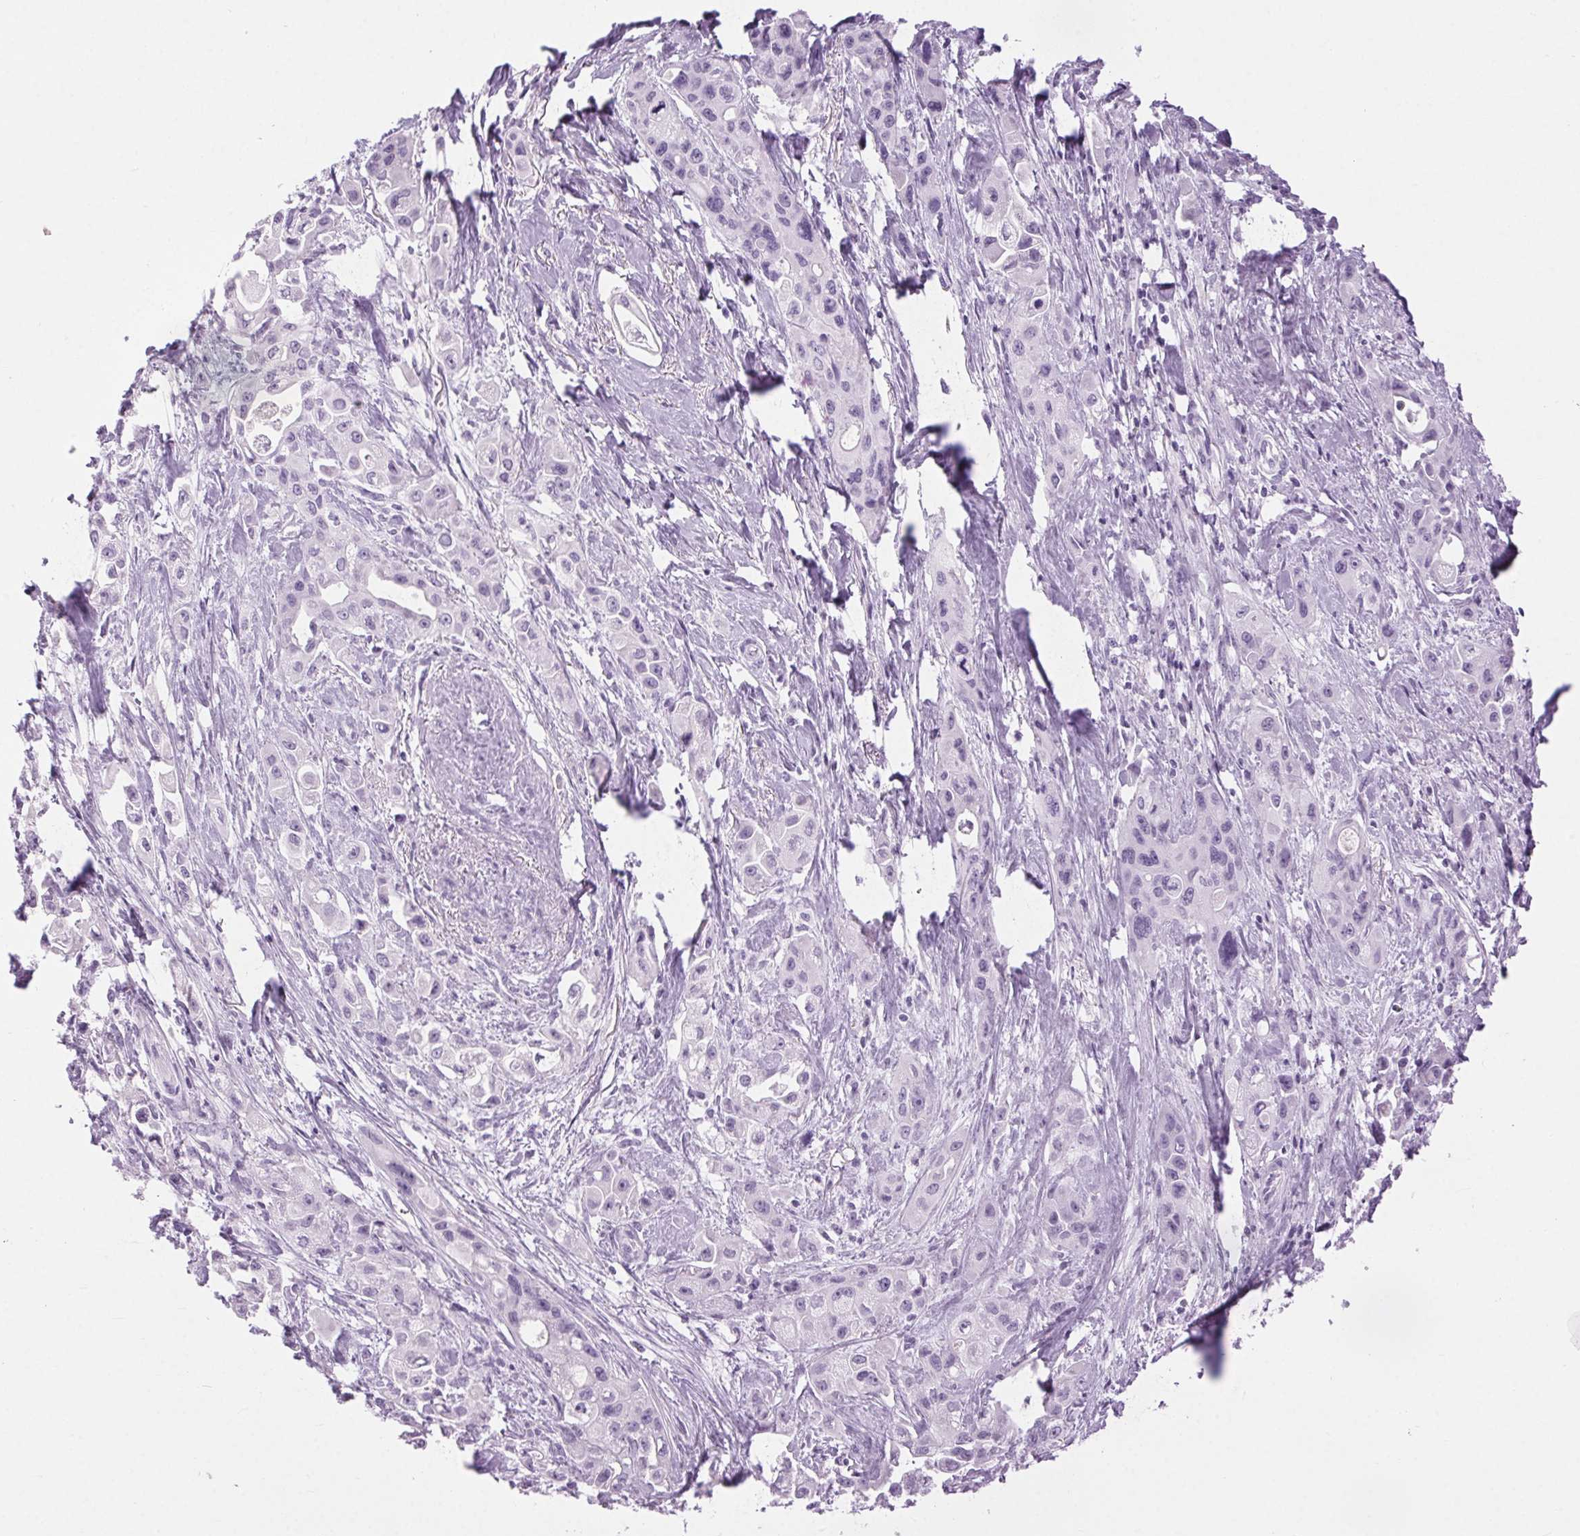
{"staining": {"intensity": "negative", "quantity": "none", "location": "none"}, "tissue": "pancreatic cancer", "cell_type": "Tumor cells", "image_type": "cancer", "snomed": [{"axis": "morphology", "description": "Adenocarcinoma, NOS"}, {"axis": "topography", "description": "Pancreas"}], "caption": "The photomicrograph shows no significant staining in tumor cells of pancreatic cancer.", "gene": "BEND2", "patient": {"sex": "female", "age": 66}}